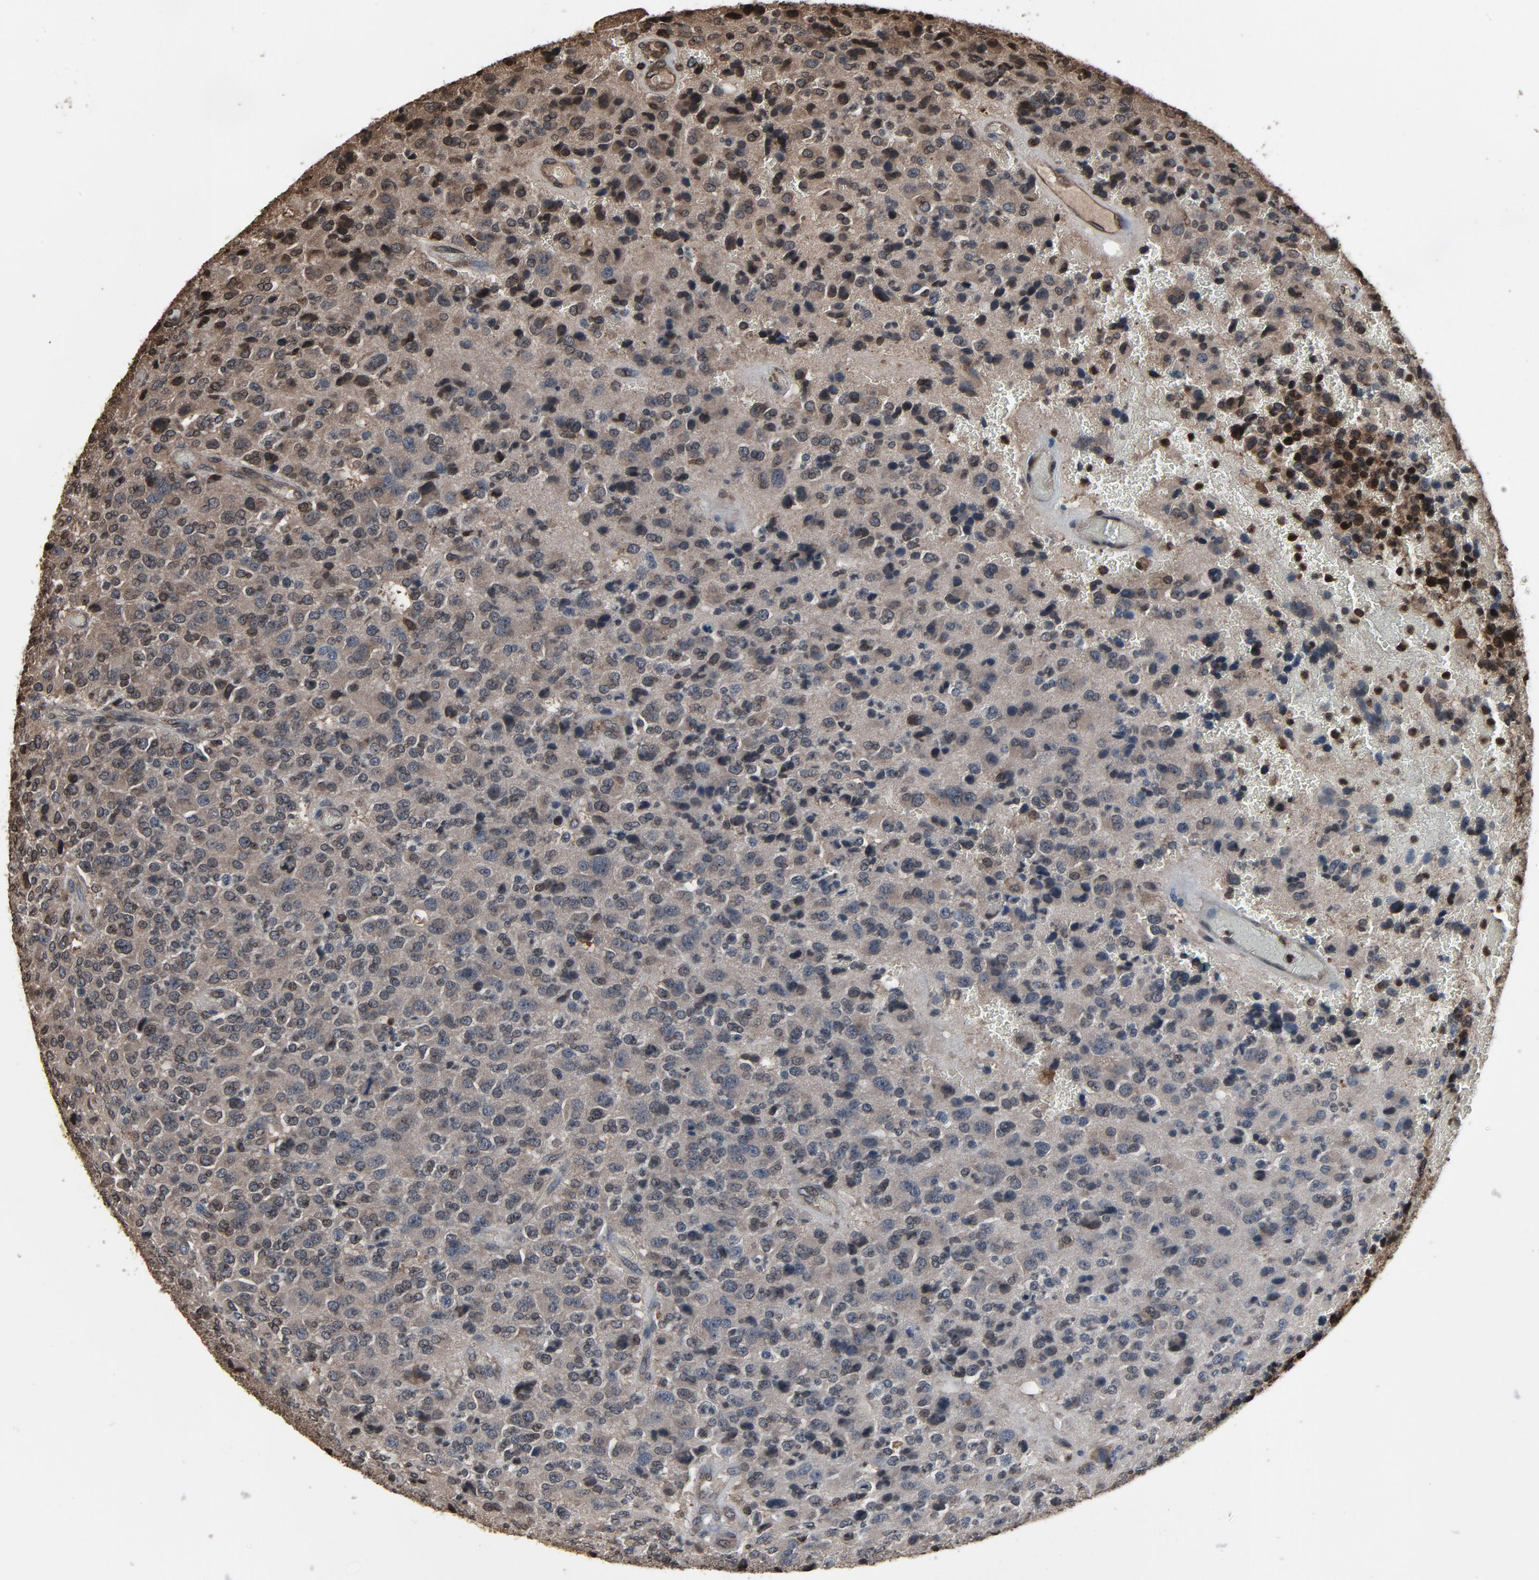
{"staining": {"intensity": "weak", "quantity": "25%-75%", "location": "cytoplasmic/membranous,nuclear"}, "tissue": "glioma", "cell_type": "Tumor cells", "image_type": "cancer", "snomed": [{"axis": "morphology", "description": "Glioma, malignant, High grade"}, {"axis": "topography", "description": "pancreas cauda"}], "caption": "IHC (DAB (3,3'-diaminobenzidine)) staining of human malignant glioma (high-grade) shows weak cytoplasmic/membranous and nuclear protein staining in about 25%-75% of tumor cells.", "gene": "UBE2D1", "patient": {"sex": "male", "age": 60}}